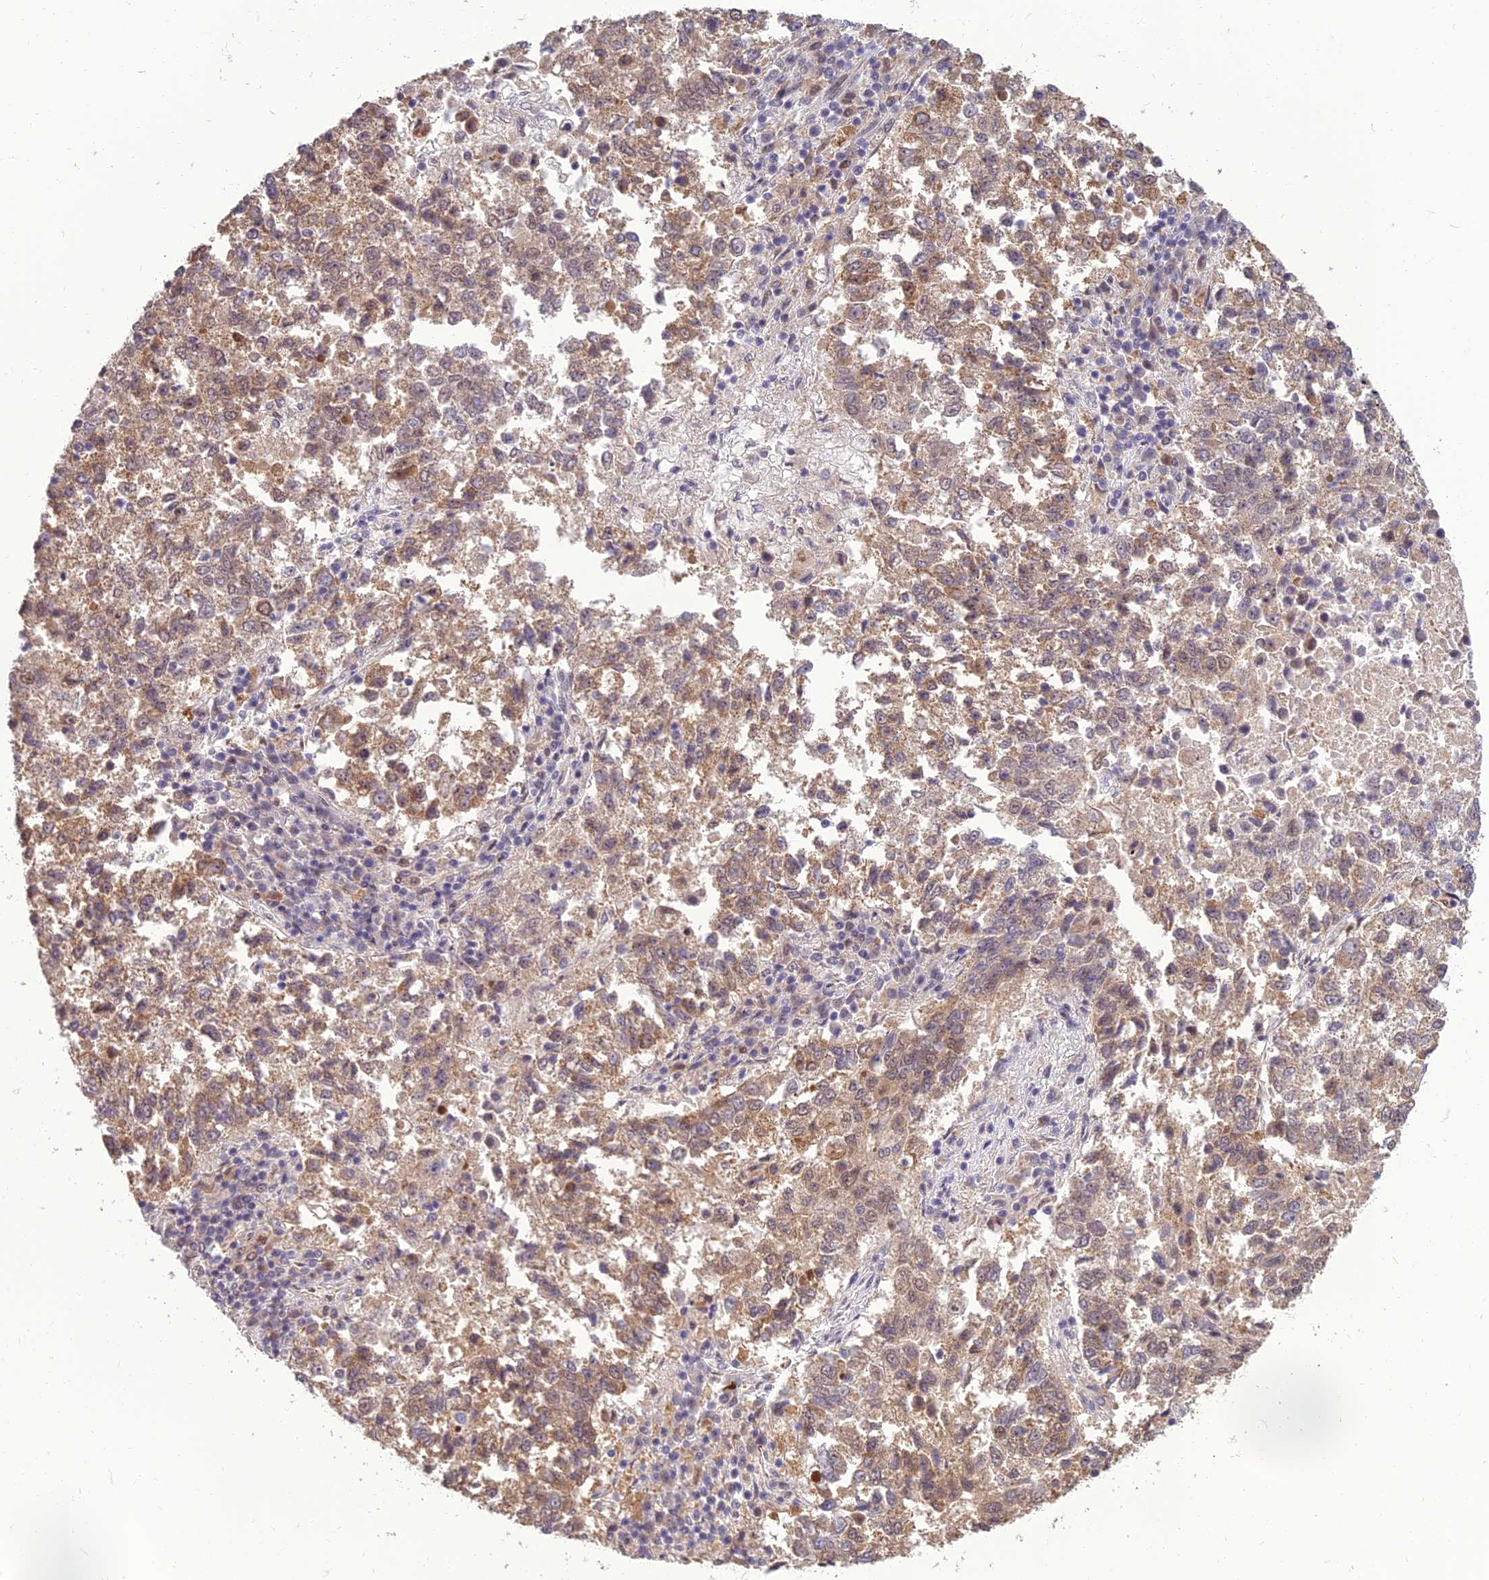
{"staining": {"intensity": "moderate", "quantity": ">75%", "location": "cytoplasmic/membranous,nuclear"}, "tissue": "lung cancer", "cell_type": "Tumor cells", "image_type": "cancer", "snomed": [{"axis": "morphology", "description": "Squamous cell carcinoma, NOS"}, {"axis": "topography", "description": "Lung"}], "caption": "Moderate cytoplasmic/membranous and nuclear positivity is seen in about >75% of tumor cells in squamous cell carcinoma (lung).", "gene": "NR4A3", "patient": {"sex": "male", "age": 73}}